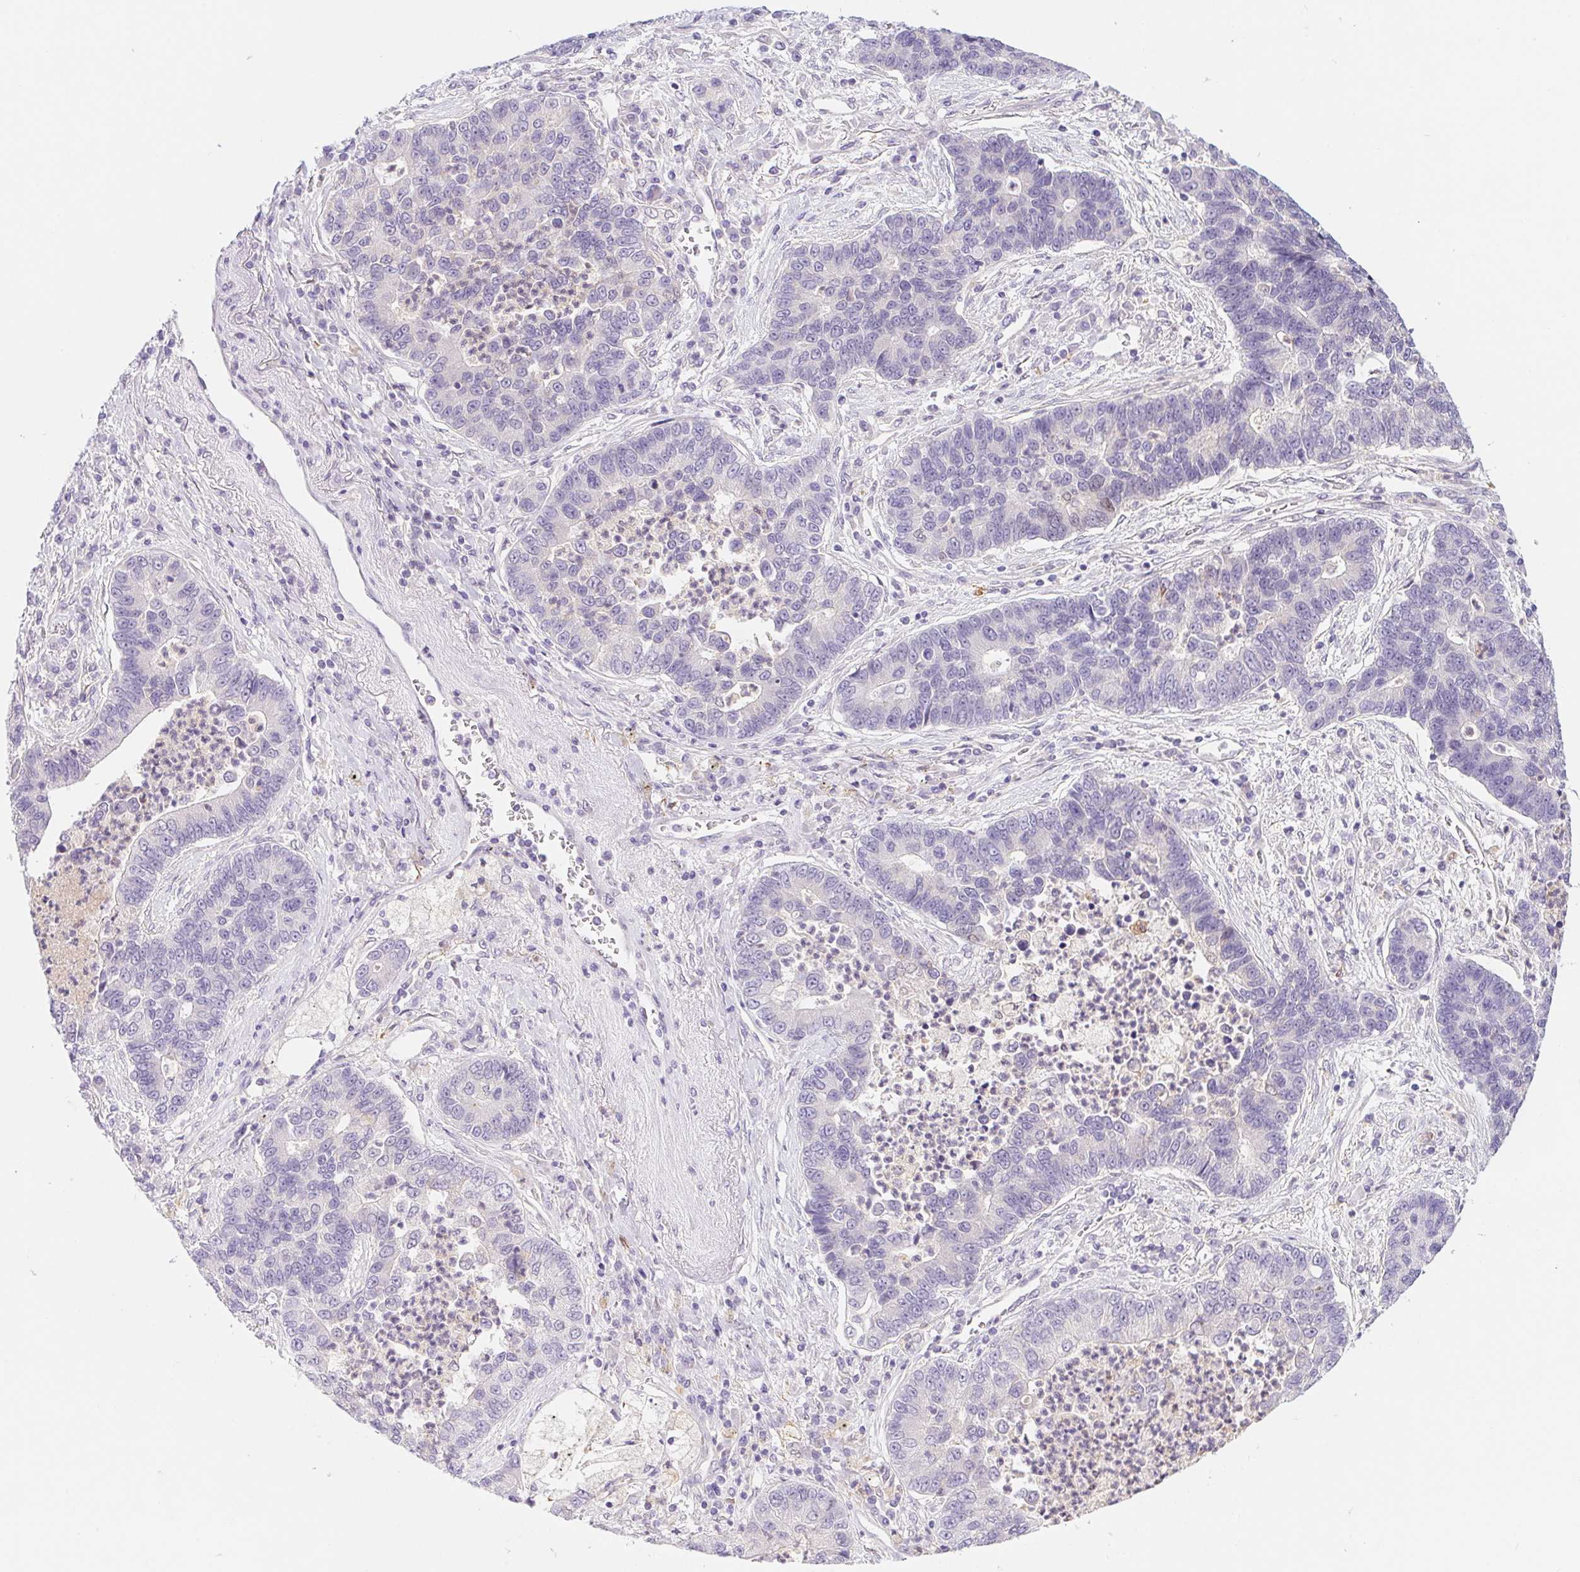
{"staining": {"intensity": "negative", "quantity": "none", "location": "none"}, "tissue": "lung cancer", "cell_type": "Tumor cells", "image_type": "cancer", "snomed": [{"axis": "morphology", "description": "Adenocarcinoma, NOS"}, {"axis": "topography", "description": "Lung"}], "caption": "The photomicrograph displays no staining of tumor cells in lung cancer.", "gene": "DYNC2LI1", "patient": {"sex": "female", "age": 57}}